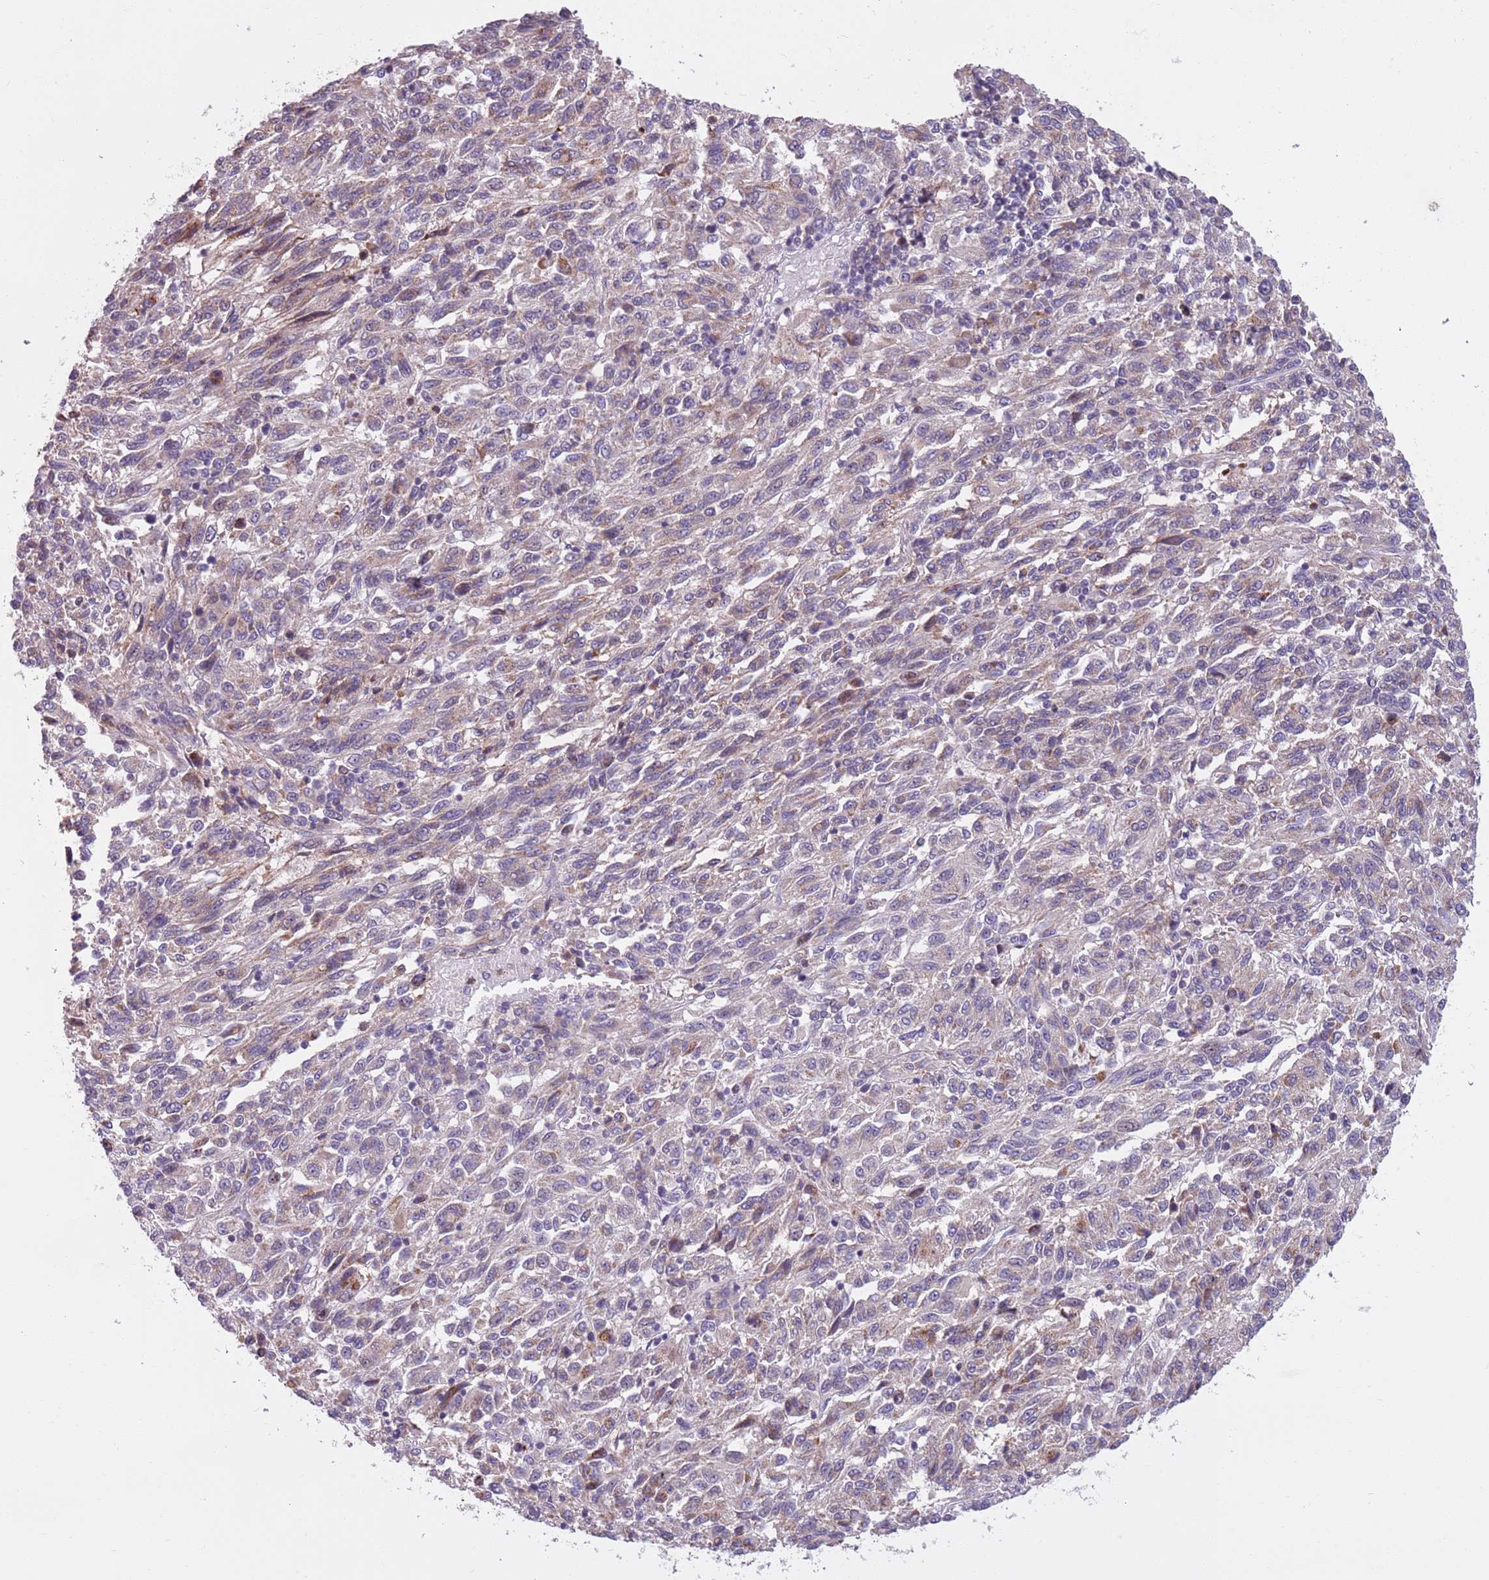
{"staining": {"intensity": "weak", "quantity": "<25%", "location": "cytoplasmic/membranous"}, "tissue": "melanoma", "cell_type": "Tumor cells", "image_type": "cancer", "snomed": [{"axis": "morphology", "description": "Malignant melanoma, Metastatic site"}, {"axis": "topography", "description": "Lung"}], "caption": "IHC of human malignant melanoma (metastatic site) shows no positivity in tumor cells.", "gene": "JAML", "patient": {"sex": "male", "age": 64}}